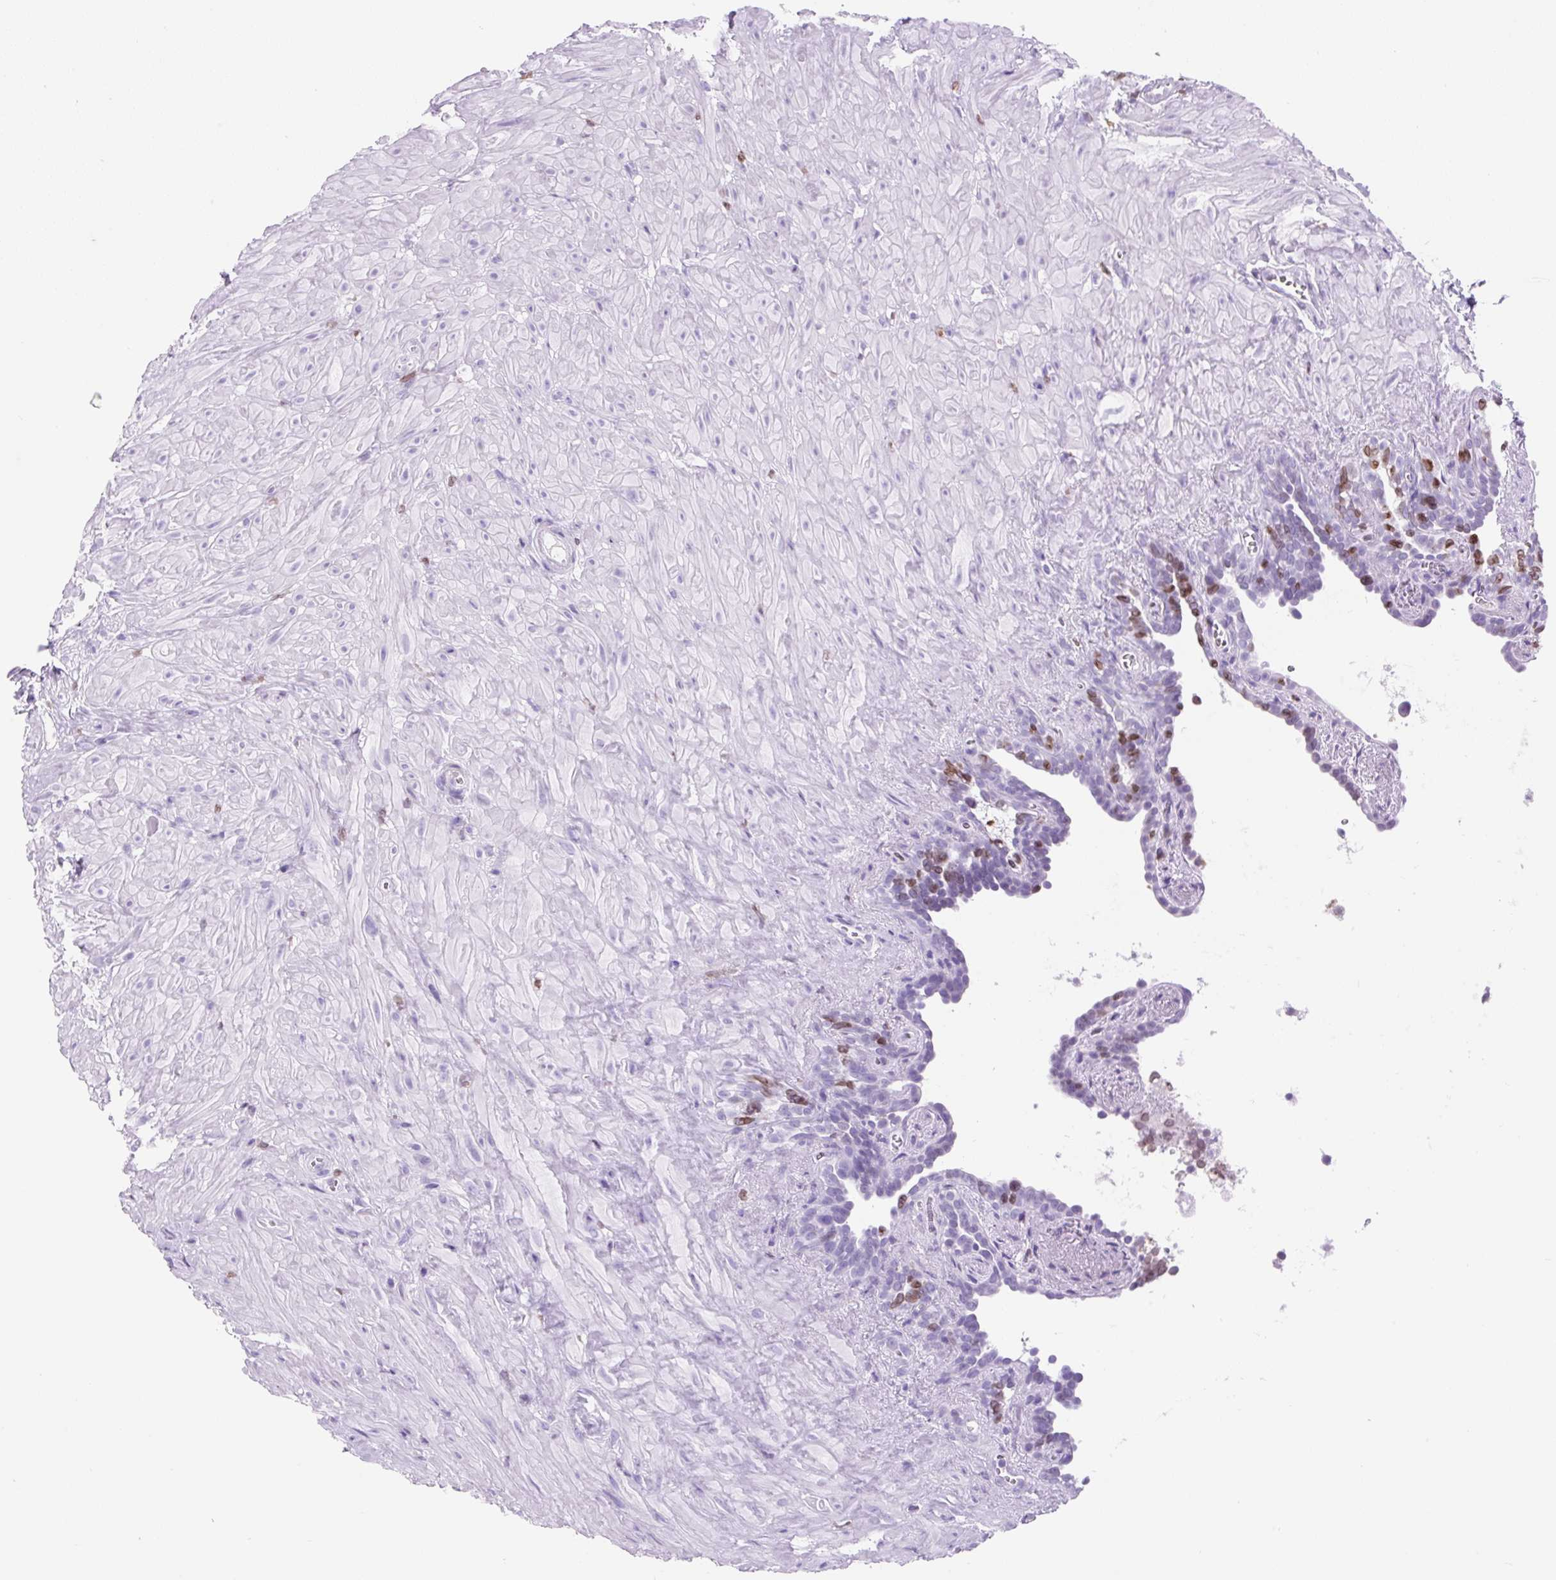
{"staining": {"intensity": "moderate", "quantity": "<25%", "location": "cytoplasmic/membranous,nuclear"}, "tissue": "seminal vesicle", "cell_type": "Glandular cells", "image_type": "normal", "snomed": [{"axis": "morphology", "description": "Normal tissue, NOS"}, {"axis": "topography", "description": "Seminal veicle"}], "caption": "A brown stain highlights moderate cytoplasmic/membranous,nuclear expression of a protein in glandular cells of unremarkable seminal vesicle. The staining was performed using DAB (3,3'-diaminobenzidine) to visualize the protein expression in brown, while the nuclei were stained in blue with hematoxylin (Magnification: 20x).", "gene": "VPREB1", "patient": {"sex": "male", "age": 76}}